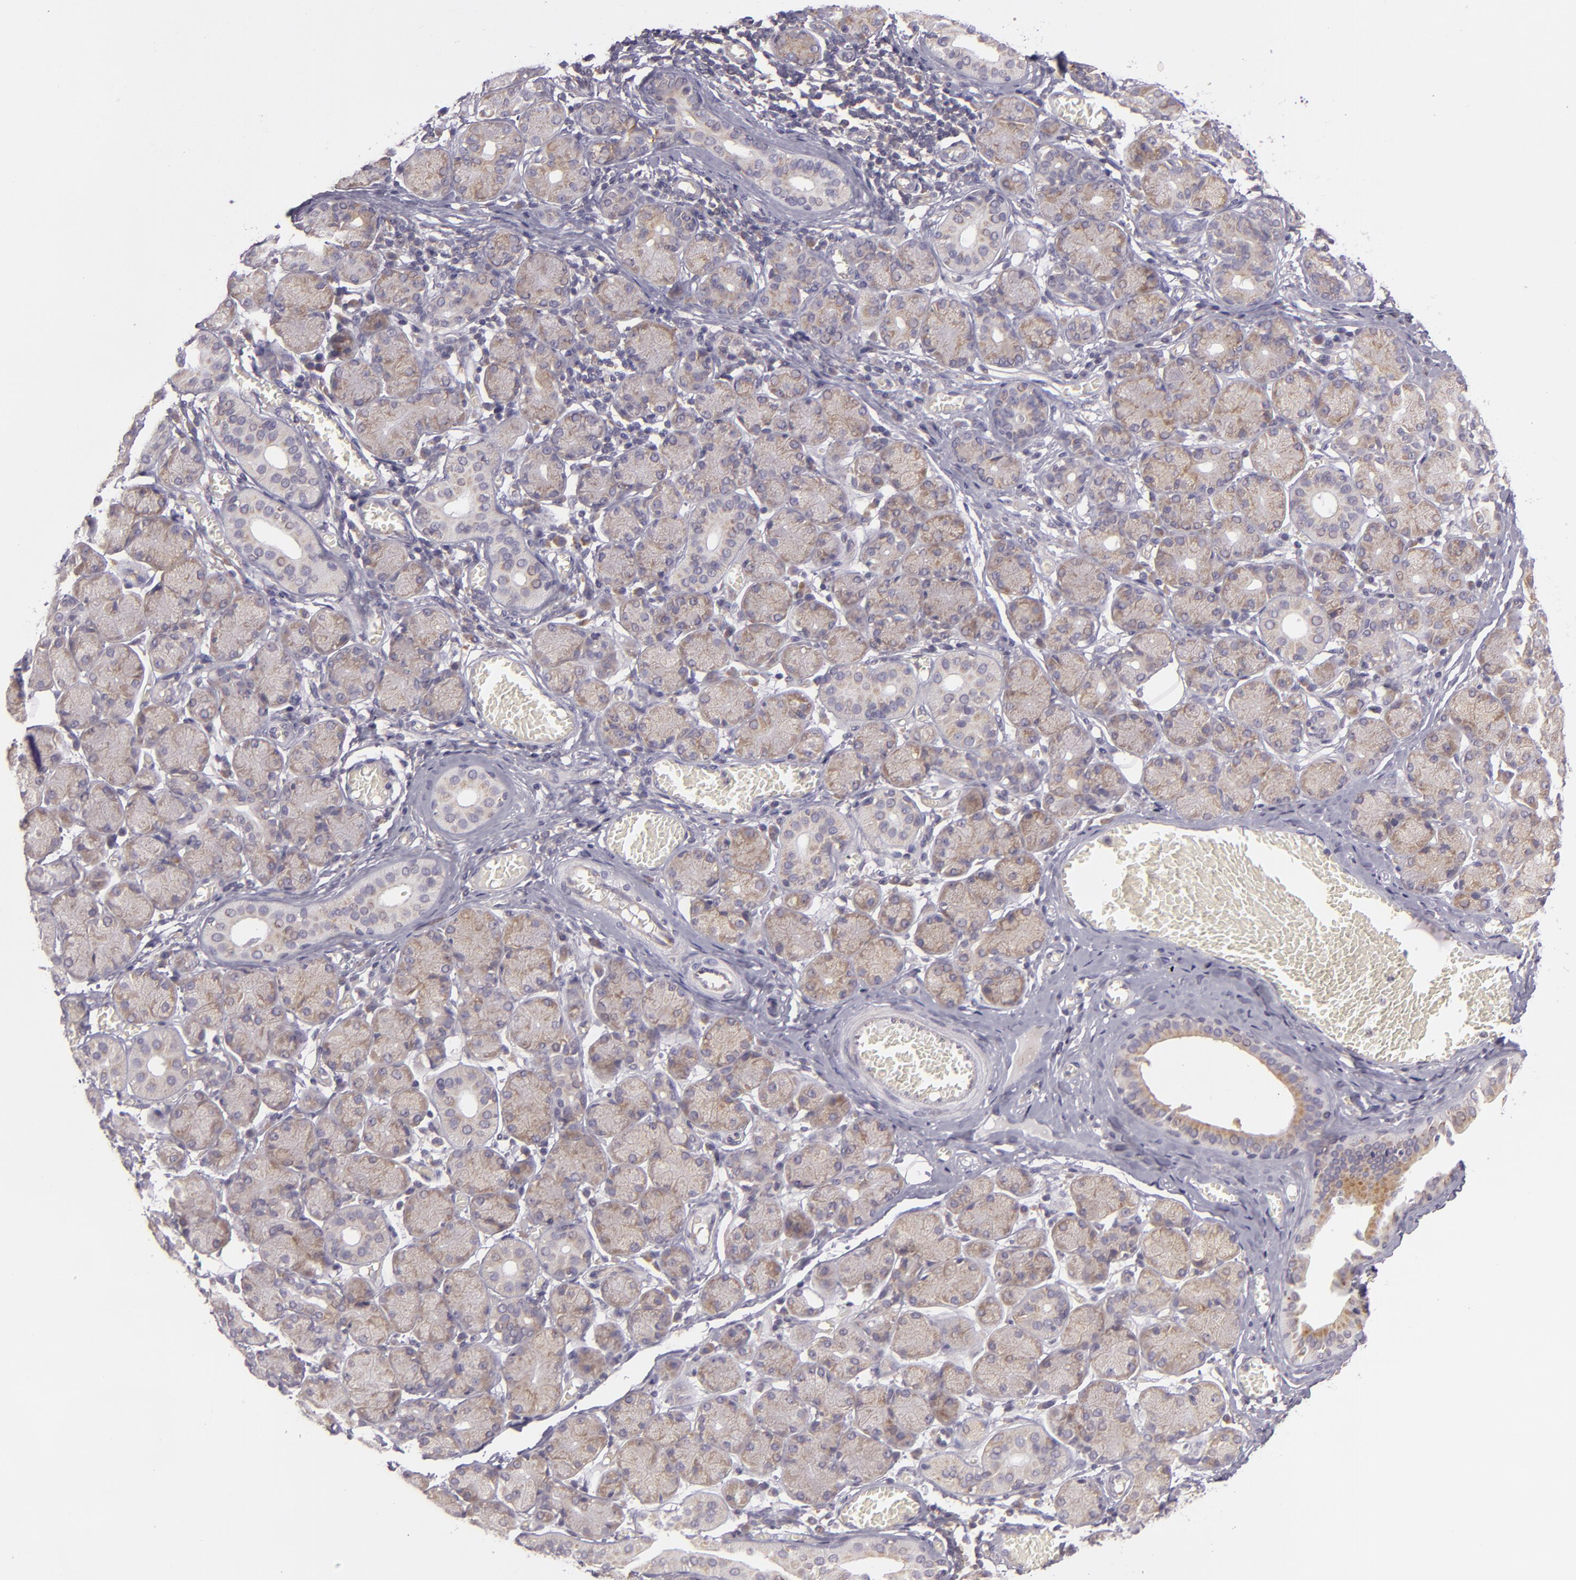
{"staining": {"intensity": "weak", "quantity": "25%-75%", "location": "cytoplasmic/membranous"}, "tissue": "salivary gland", "cell_type": "Glandular cells", "image_type": "normal", "snomed": [{"axis": "morphology", "description": "Normal tissue, NOS"}, {"axis": "topography", "description": "Salivary gland"}], "caption": "Salivary gland stained with immunohistochemistry (IHC) displays weak cytoplasmic/membranous expression in approximately 25%-75% of glandular cells. The staining is performed using DAB brown chromogen to label protein expression. The nuclei are counter-stained blue using hematoxylin.", "gene": "UPF3B", "patient": {"sex": "female", "age": 24}}